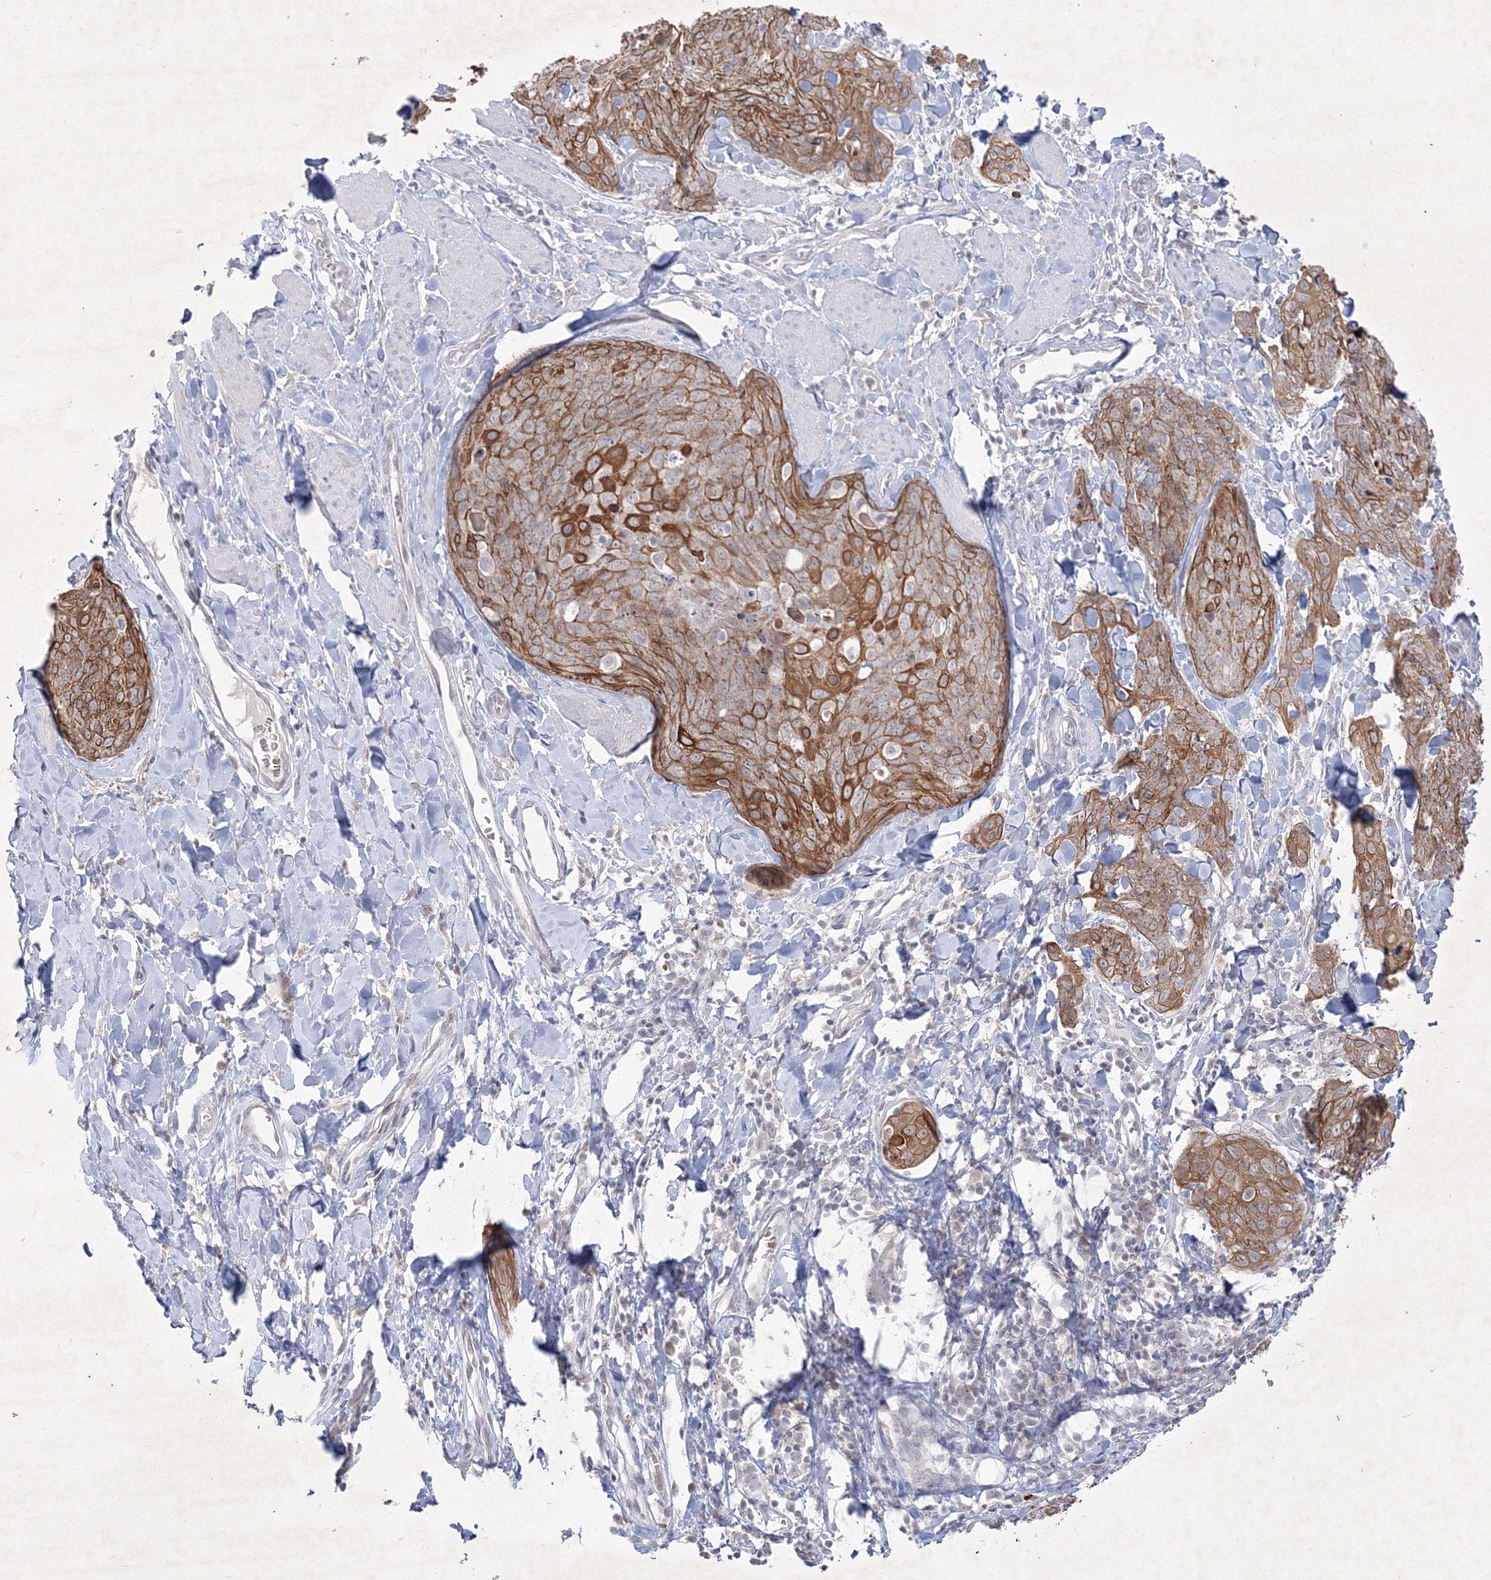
{"staining": {"intensity": "moderate", "quantity": ">75%", "location": "cytoplasmic/membranous"}, "tissue": "skin cancer", "cell_type": "Tumor cells", "image_type": "cancer", "snomed": [{"axis": "morphology", "description": "Squamous cell carcinoma, NOS"}, {"axis": "topography", "description": "Skin"}, {"axis": "topography", "description": "Vulva"}], "caption": "Protein expression analysis of human squamous cell carcinoma (skin) reveals moderate cytoplasmic/membranous positivity in approximately >75% of tumor cells. The staining was performed using DAB (3,3'-diaminobenzidine) to visualize the protein expression in brown, while the nuclei were stained in blue with hematoxylin (Magnification: 20x).", "gene": "NXPE3", "patient": {"sex": "female", "age": 85}}